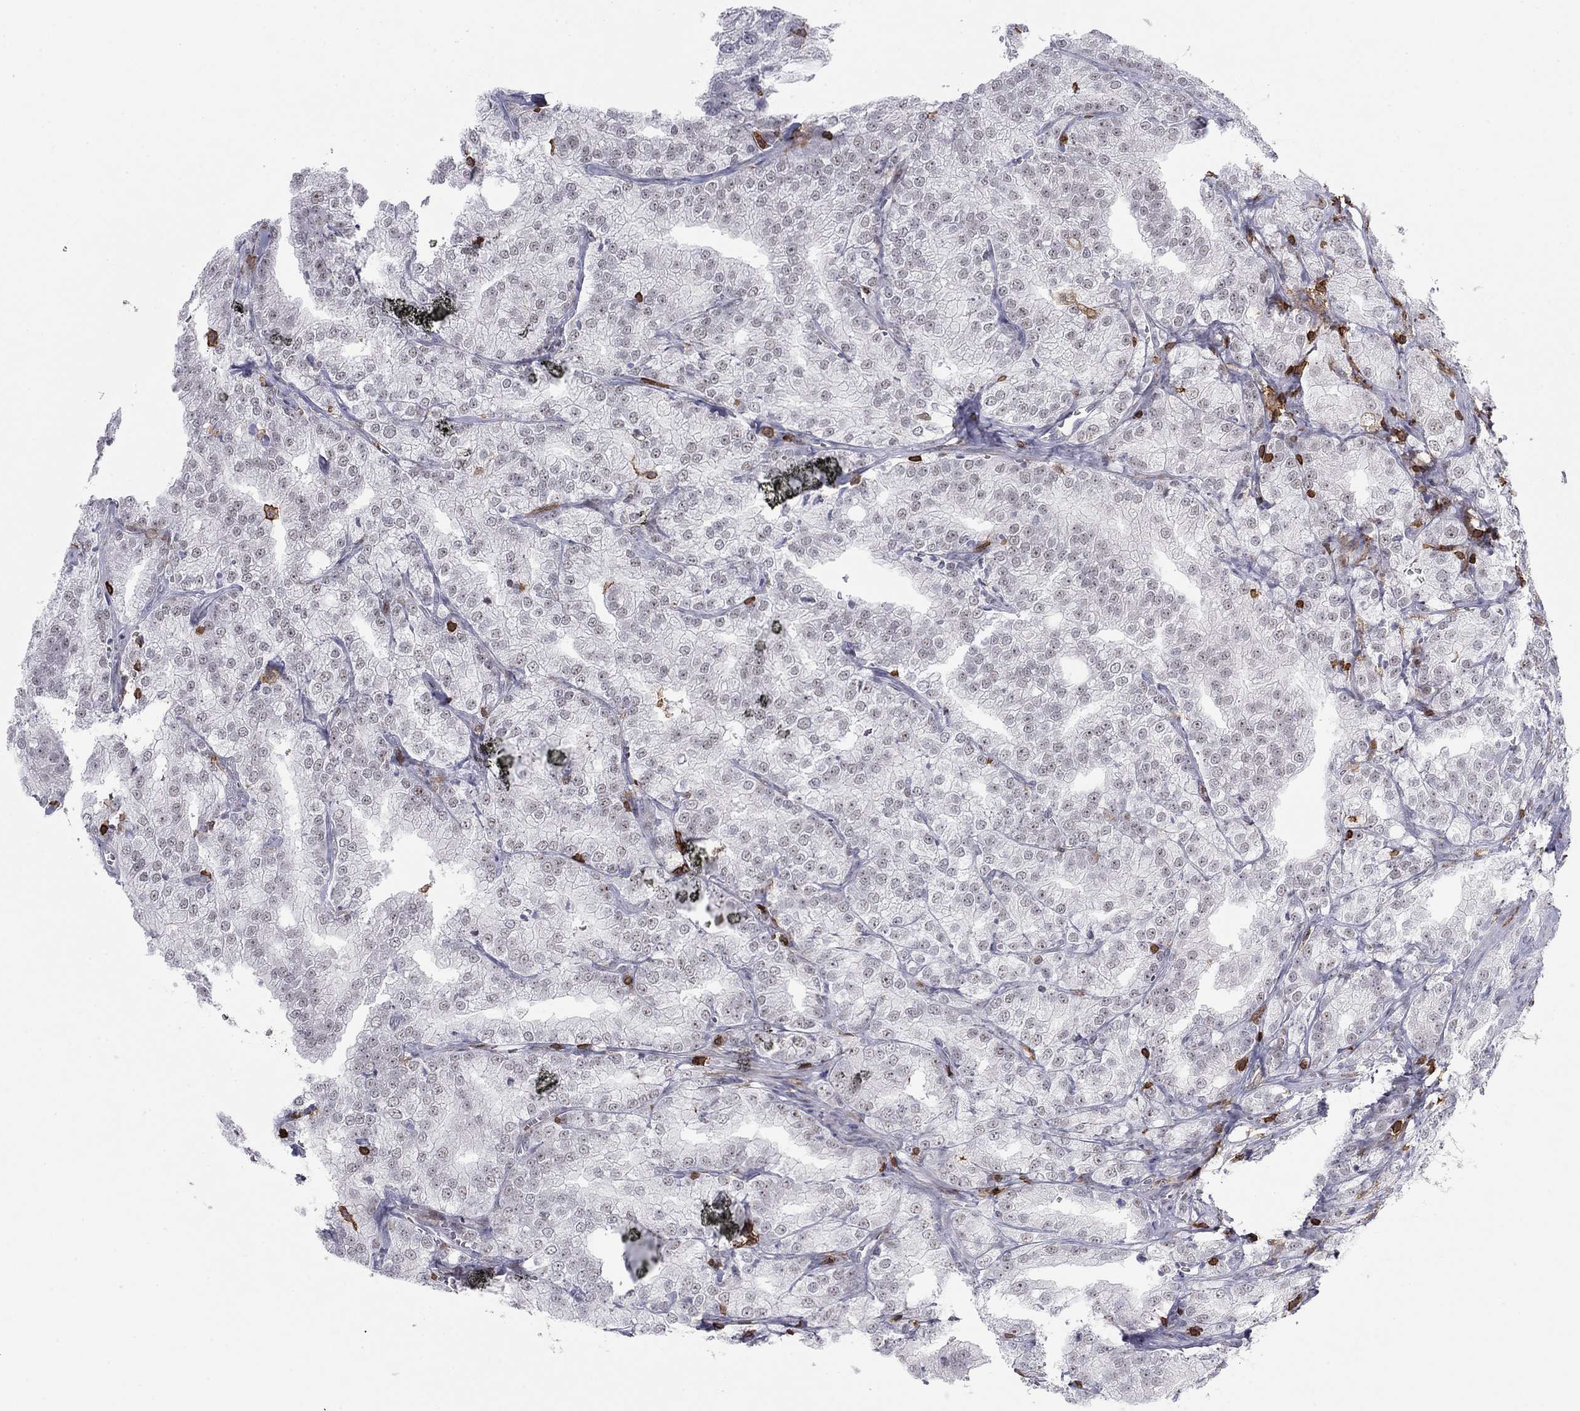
{"staining": {"intensity": "negative", "quantity": "none", "location": "none"}, "tissue": "prostate cancer", "cell_type": "Tumor cells", "image_type": "cancer", "snomed": [{"axis": "morphology", "description": "Adenocarcinoma, NOS"}, {"axis": "topography", "description": "Prostate"}], "caption": "A photomicrograph of adenocarcinoma (prostate) stained for a protein reveals no brown staining in tumor cells. (Stains: DAB immunohistochemistry with hematoxylin counter stain, Microscopy: brightfield microscopy at high magnification).", "gene": "ARHGAP27", "patient": {"sex": "male", "age": 70}}